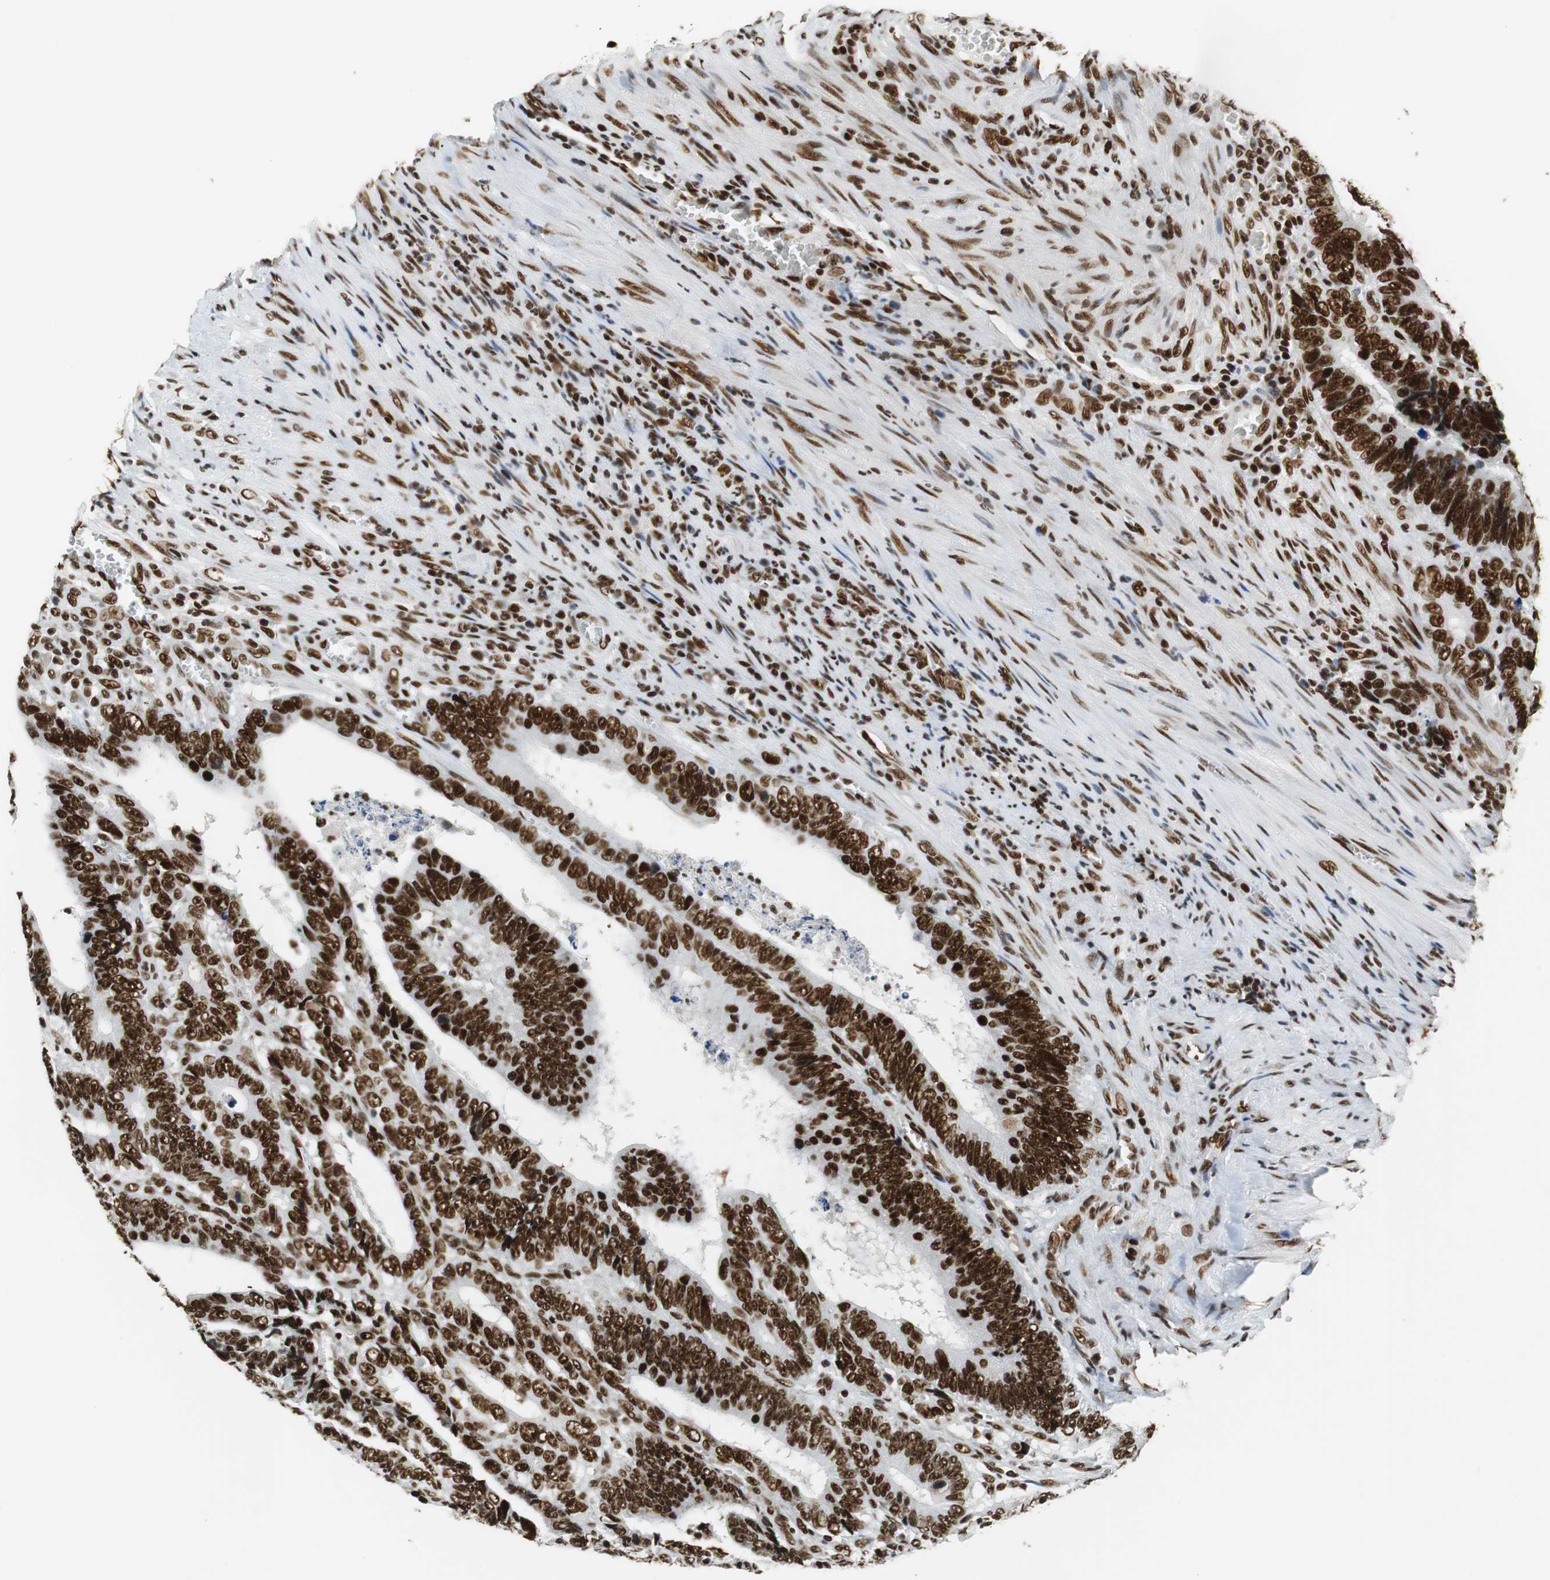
{"staining": {"intensity": "strong", "quantity": ">75%", "location": "nuclear"}, "tissue": "colorectal cancer", "cell_type": "Tumor cells", "image_type": "cancer", "snomed": [{"axis": "morphology", "description": "Adenocarcinoma, NOS"}, {"axis": "topography", "description": "Colon"}], "caption": "Protein expression by immunohistochemistry (IHC) reveals strong nuclear expression in about >75% of tumor cells in colorectal cancer.", "gene": "PRKDC", "patient": {"sex": "male", "age": 72}}